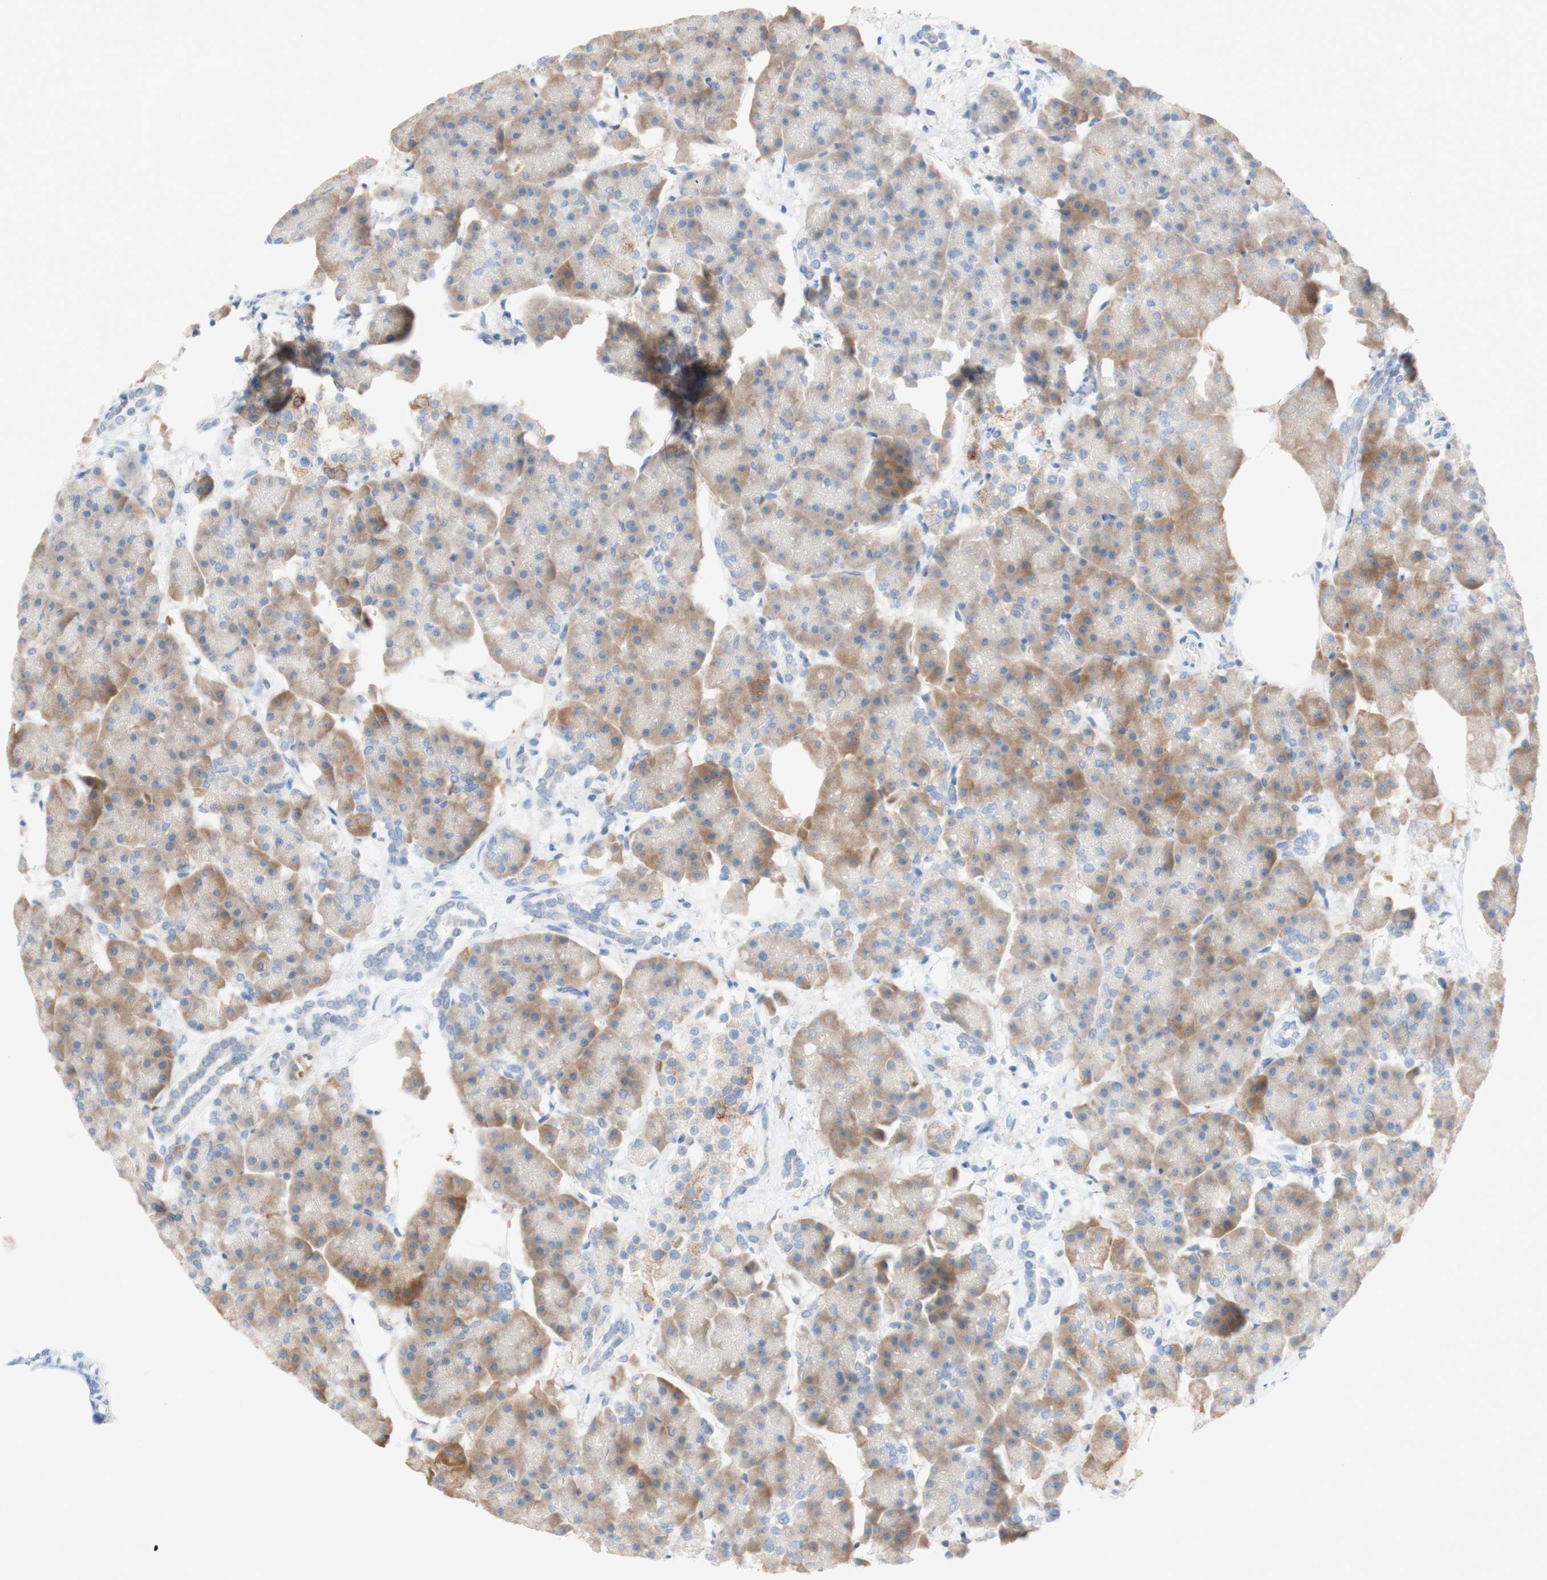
{"staining": {"intensity": "moderate", "quantity": "25%-75%", "location": "cytoplasmic/membranous"}, "tissue": "pancreas", "cell_type": "Exocrine glandular cells", "image_type": "normal", "snomed": [{"axis": "morphology", "description": "Normal tissue, NOS"}, {"axis": "topography", "description": "Pancreas"}], "caption": "Protein expression analysis of unremarkable pancreas reveals moderate cytoplasmic/membranous positivity in about 25%-75% of exocrine glandular cells. Using DAB (brown) and hematoxylin (blue) stains, captured at high magnification using brightfield microscopy.", "gene": "PACSIN1", "patient": {"sex": "female", "age": 70}}